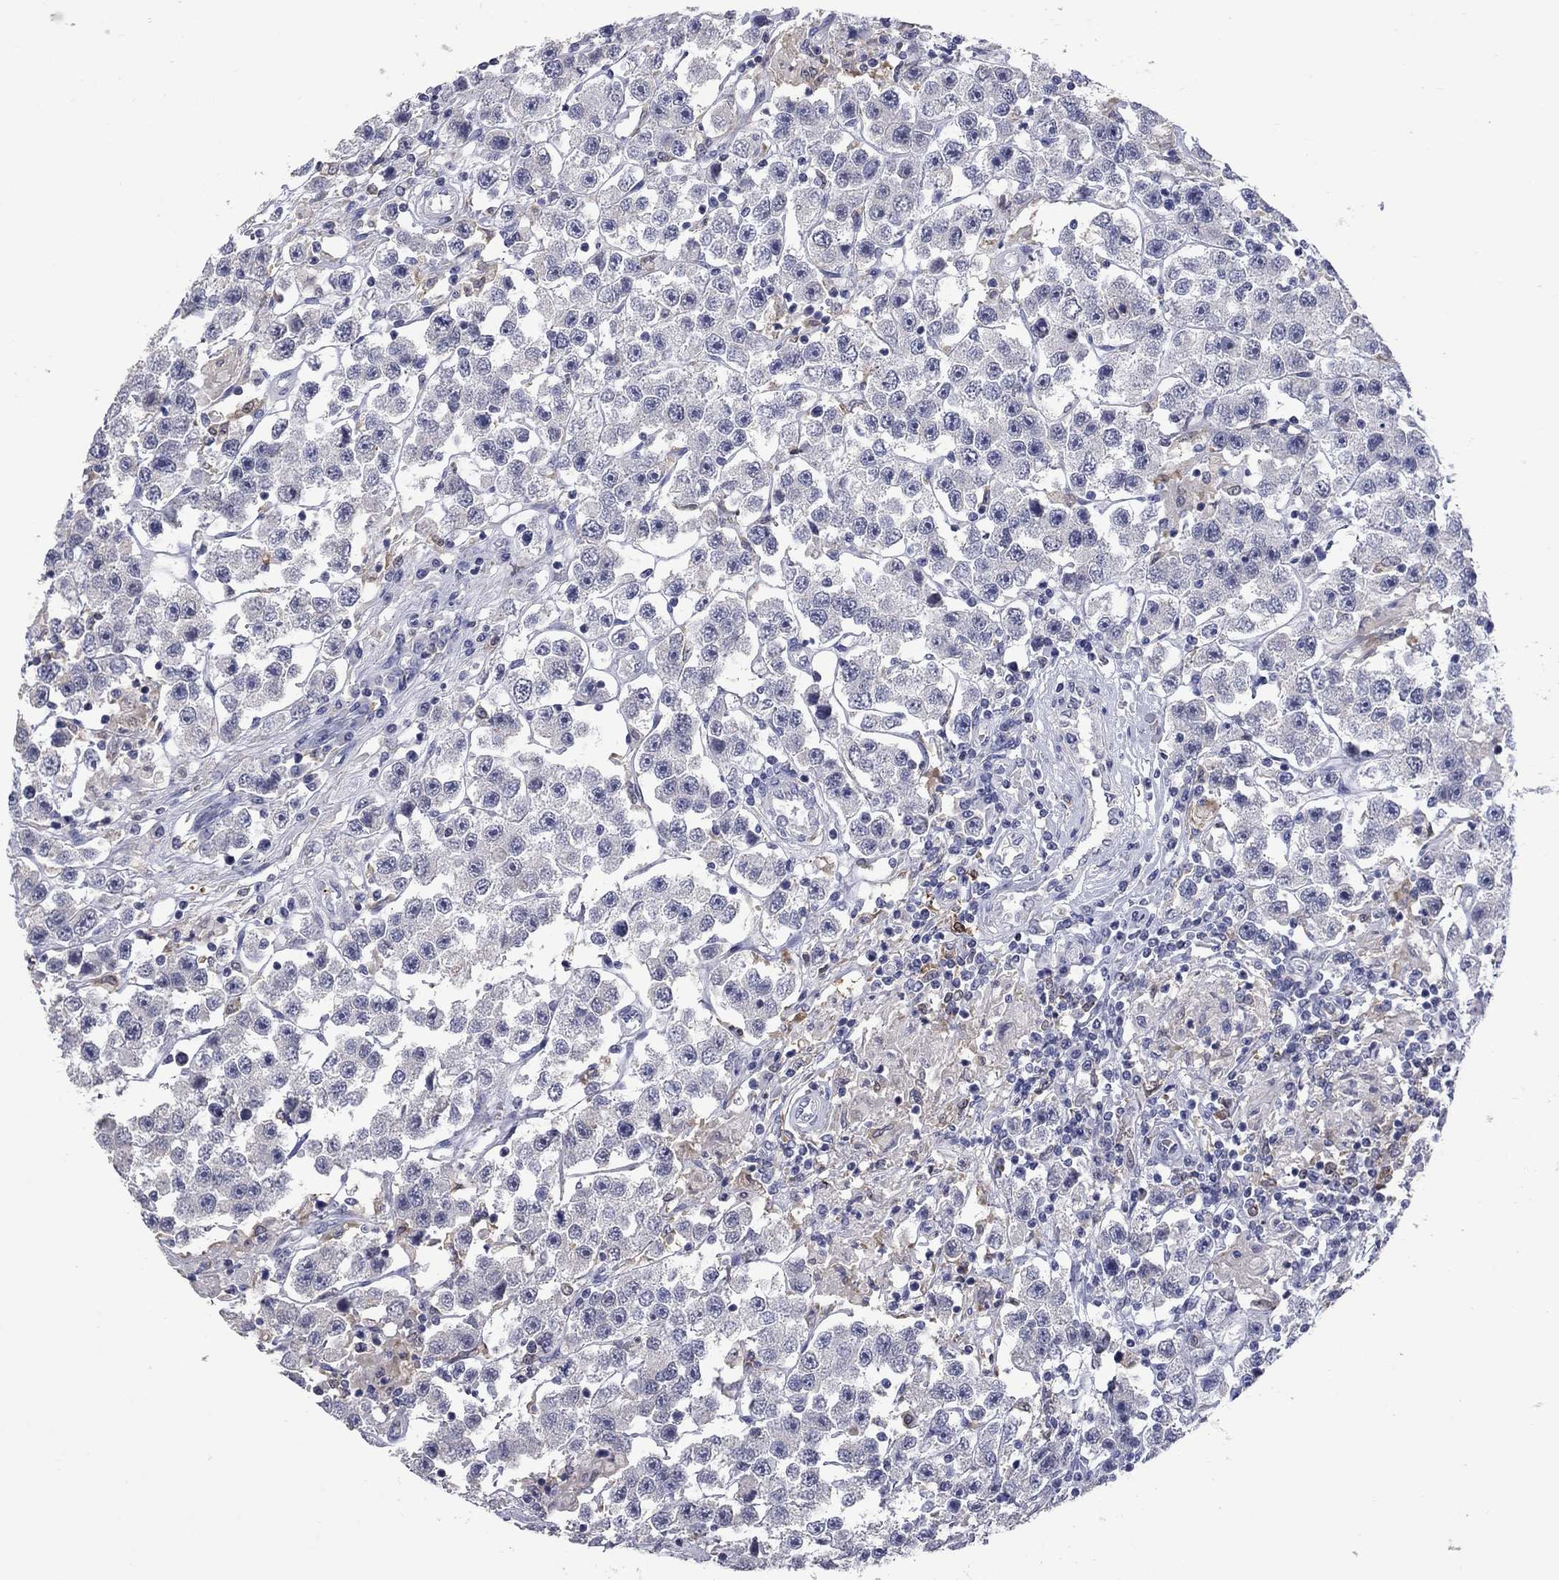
{"staining": {"intensity": "negative", "quantity": "none", "location": "none"}, "tissue": "testis cancer", "cell_type": "Tumor cells", "image_type": "cancer", "snomed": [{"axis": "morphology", "description": "Seminoma, NOS"}, {"axis": "topography", "description": "Testis"}], "caption": "Immunohistochemical staining of testis cancer displays no significant positivity in tumor cells. (Stains: DAB IHC with hematoxylin counter stain, Microscopy: brightfield microscopy at high magnification).", "gene": "PLEK", "patient": {"sex": "male", "age": 45}}